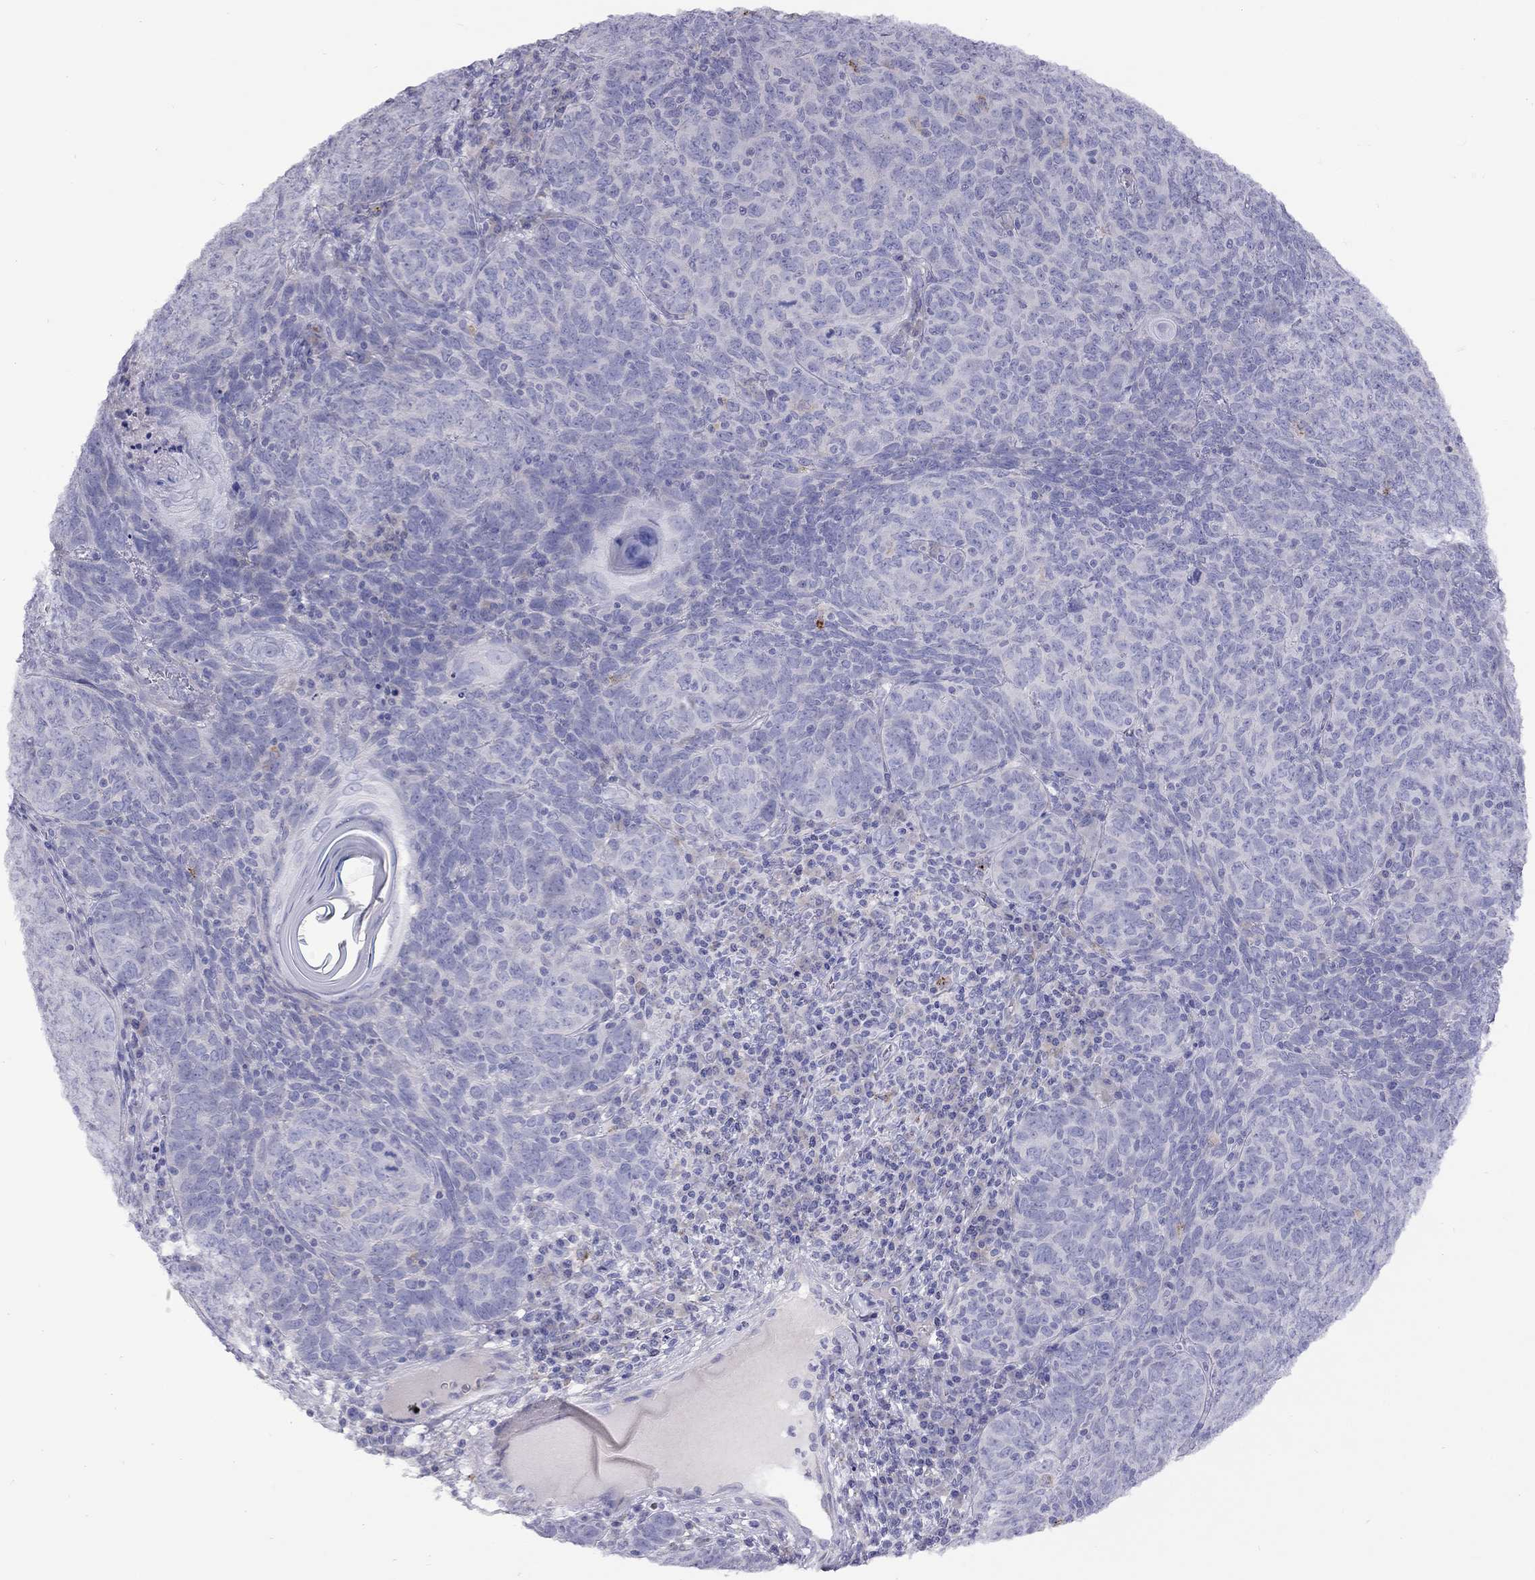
{"staining": {"intensity": "negative", "quantity": "none", "location": "none"}, "tissue": "skin cancer", "cell_type": "Tumor cells", "image_type": "cancer", "snomed": [{"axis": "morphology", "description": "Squamous cell carcinoma, NOS"}, {"axis": "topography", "description": "Skin"}, {"axis": "topography", "description": "Anal"}], "caption": "This is an immunohistochemistry histopathology image of skin cancer. There is no positivity in tumor cells.", "gene": "CPNE4", "patient": {"sex": "female", "age": 51}}